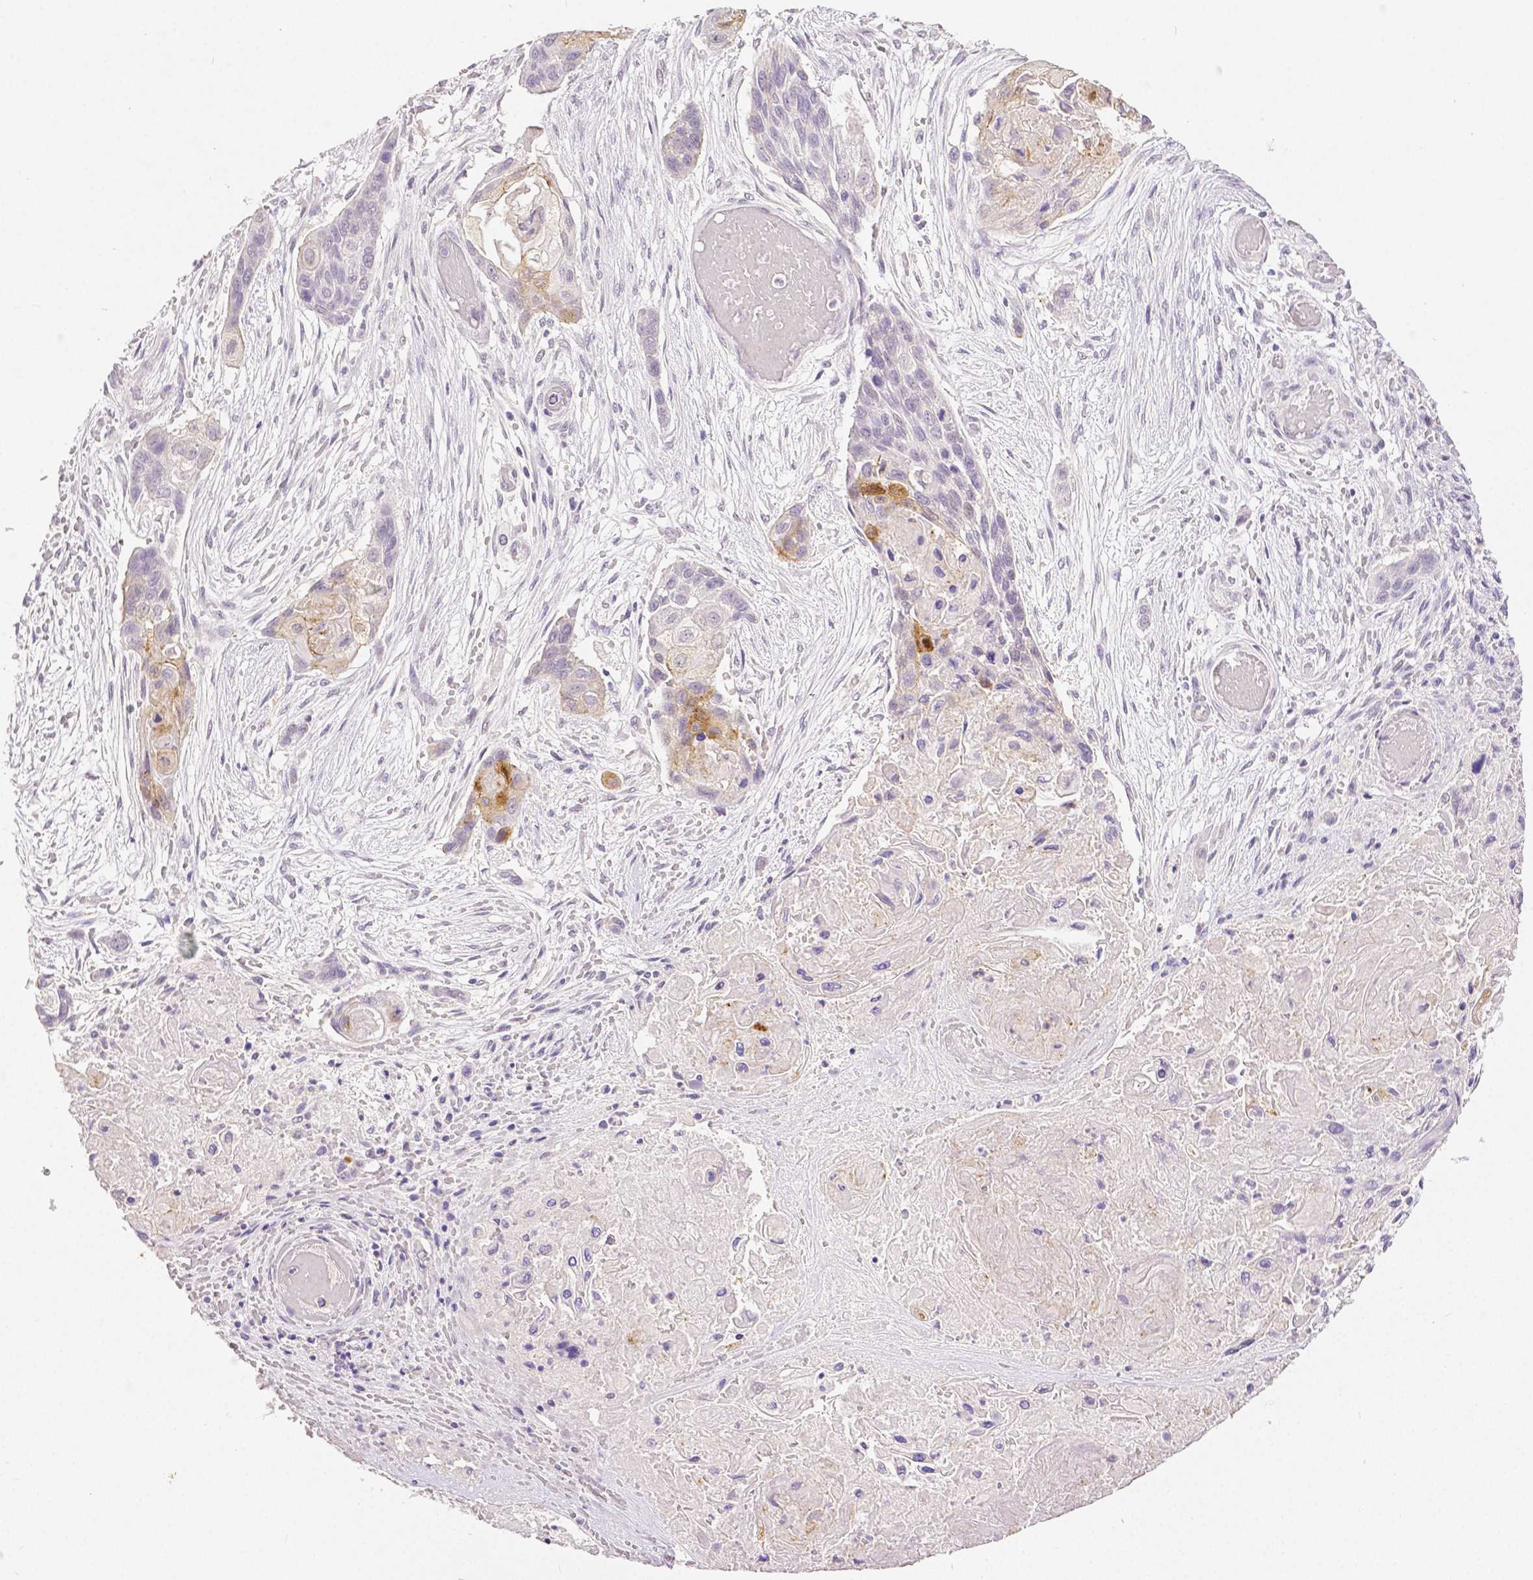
{"staining": {"intensity": "moderate", "quantity": "<25%", "location": "cytoplasmic/membranous"}, "tissue": "lung cancer", "cell_type": "Tumor cells", "image_type": "cancer", "snomed": [{"axis": "morphology", "description": "Squamous cell carcinoma, NOS"}, {"axis": "topography", "description": "Lung"}], "caption": "A histopathology image showing moderate cytoplasmic/membranous expression in about <25% of tumor cells in lung cancer, as visualized by brown immunohistochemical staining.", "gene": "OCLN", "patient": {"sex": "male", "age": 69}}